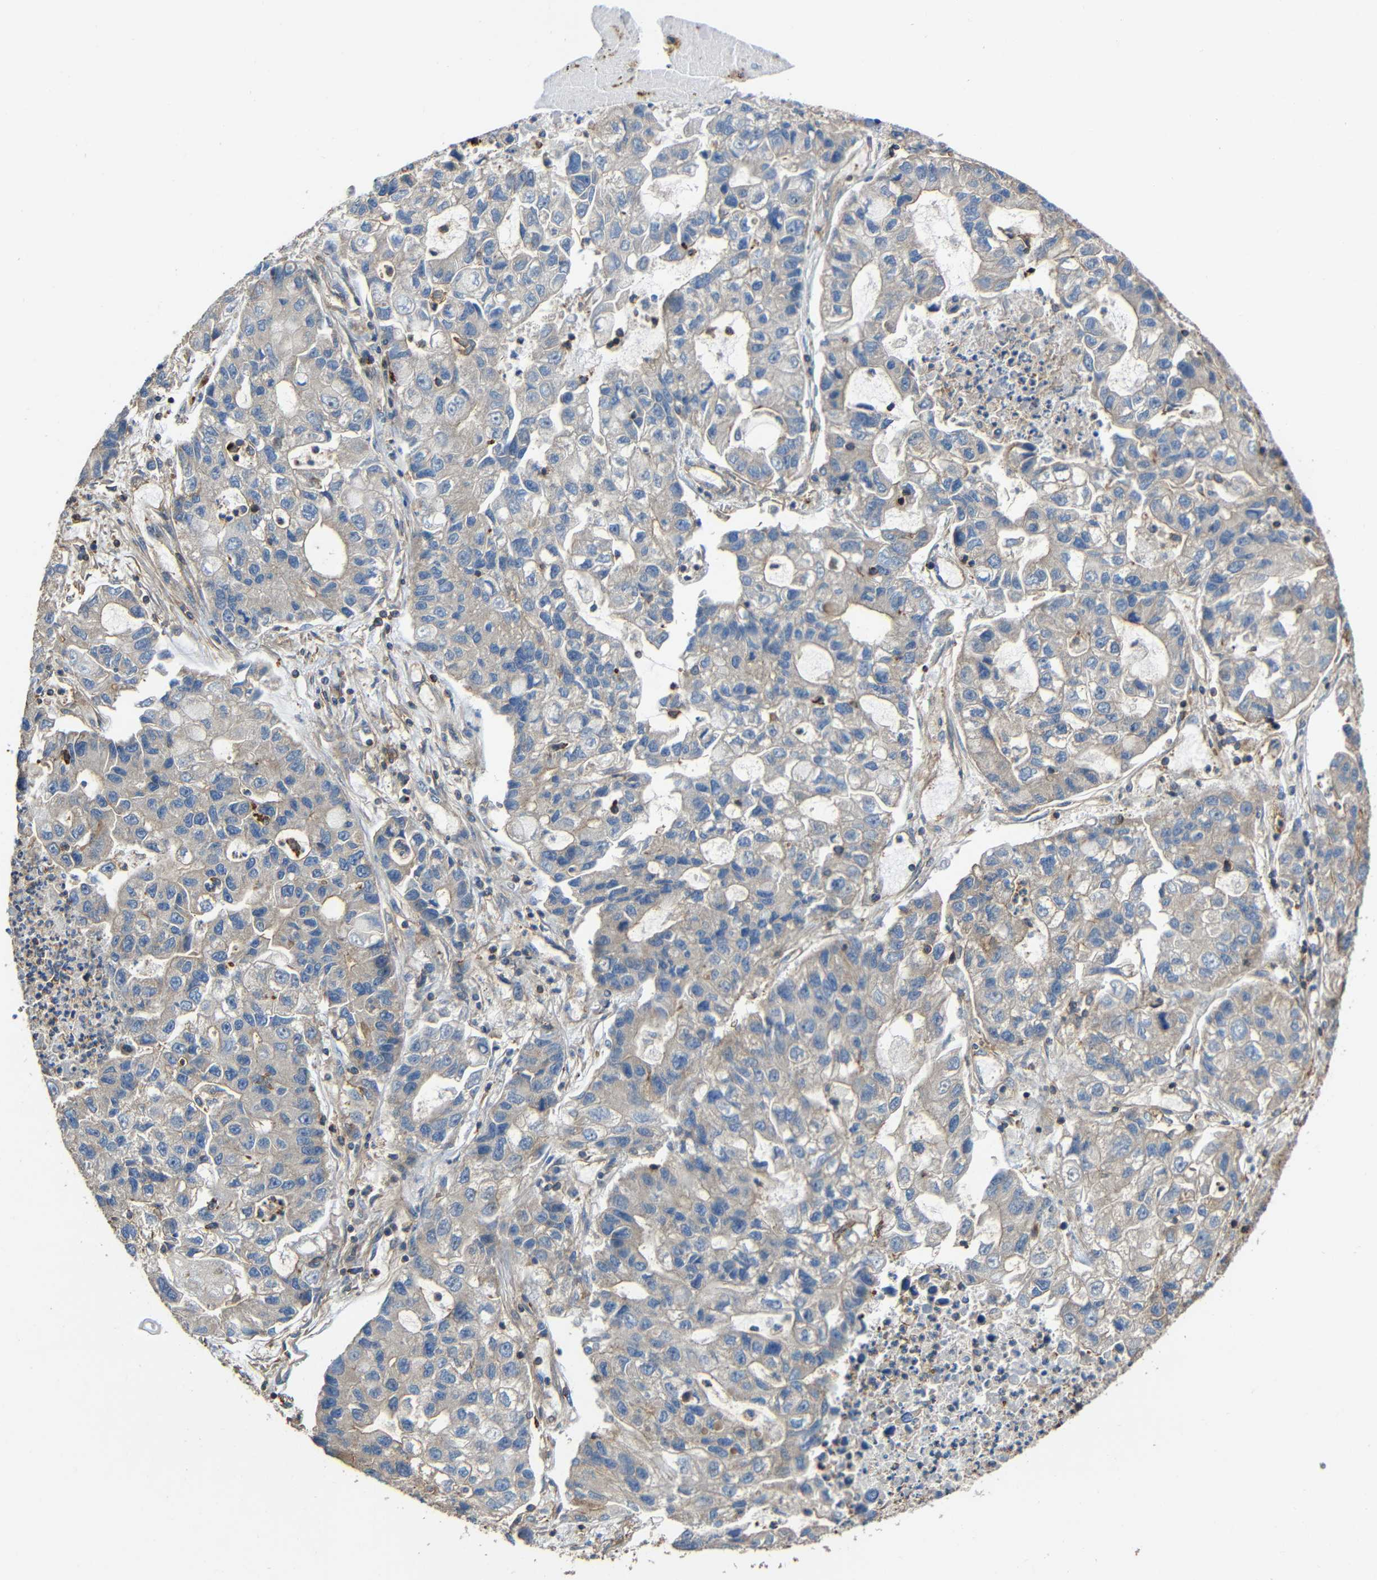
{"staining": {"intensity": "weak", "quantity": "<25%", "location": "cytoplasmic/membranous"}, "tissue": "lung cancer", "cell_type": "Tumor cells", "image_type": "cancer", "snomed": [{"axis": "morphology", "description": "Adenocarcinoma, NOS"}, {"axis": "topography", "description": "Lung"}], "caption": "DAB immunohistochemical staining of human lung adenocarcinoma shows no significant expression in tumor cells.", "gene": "RHOT2", "patient": {"sex": "female", "age": 51}}